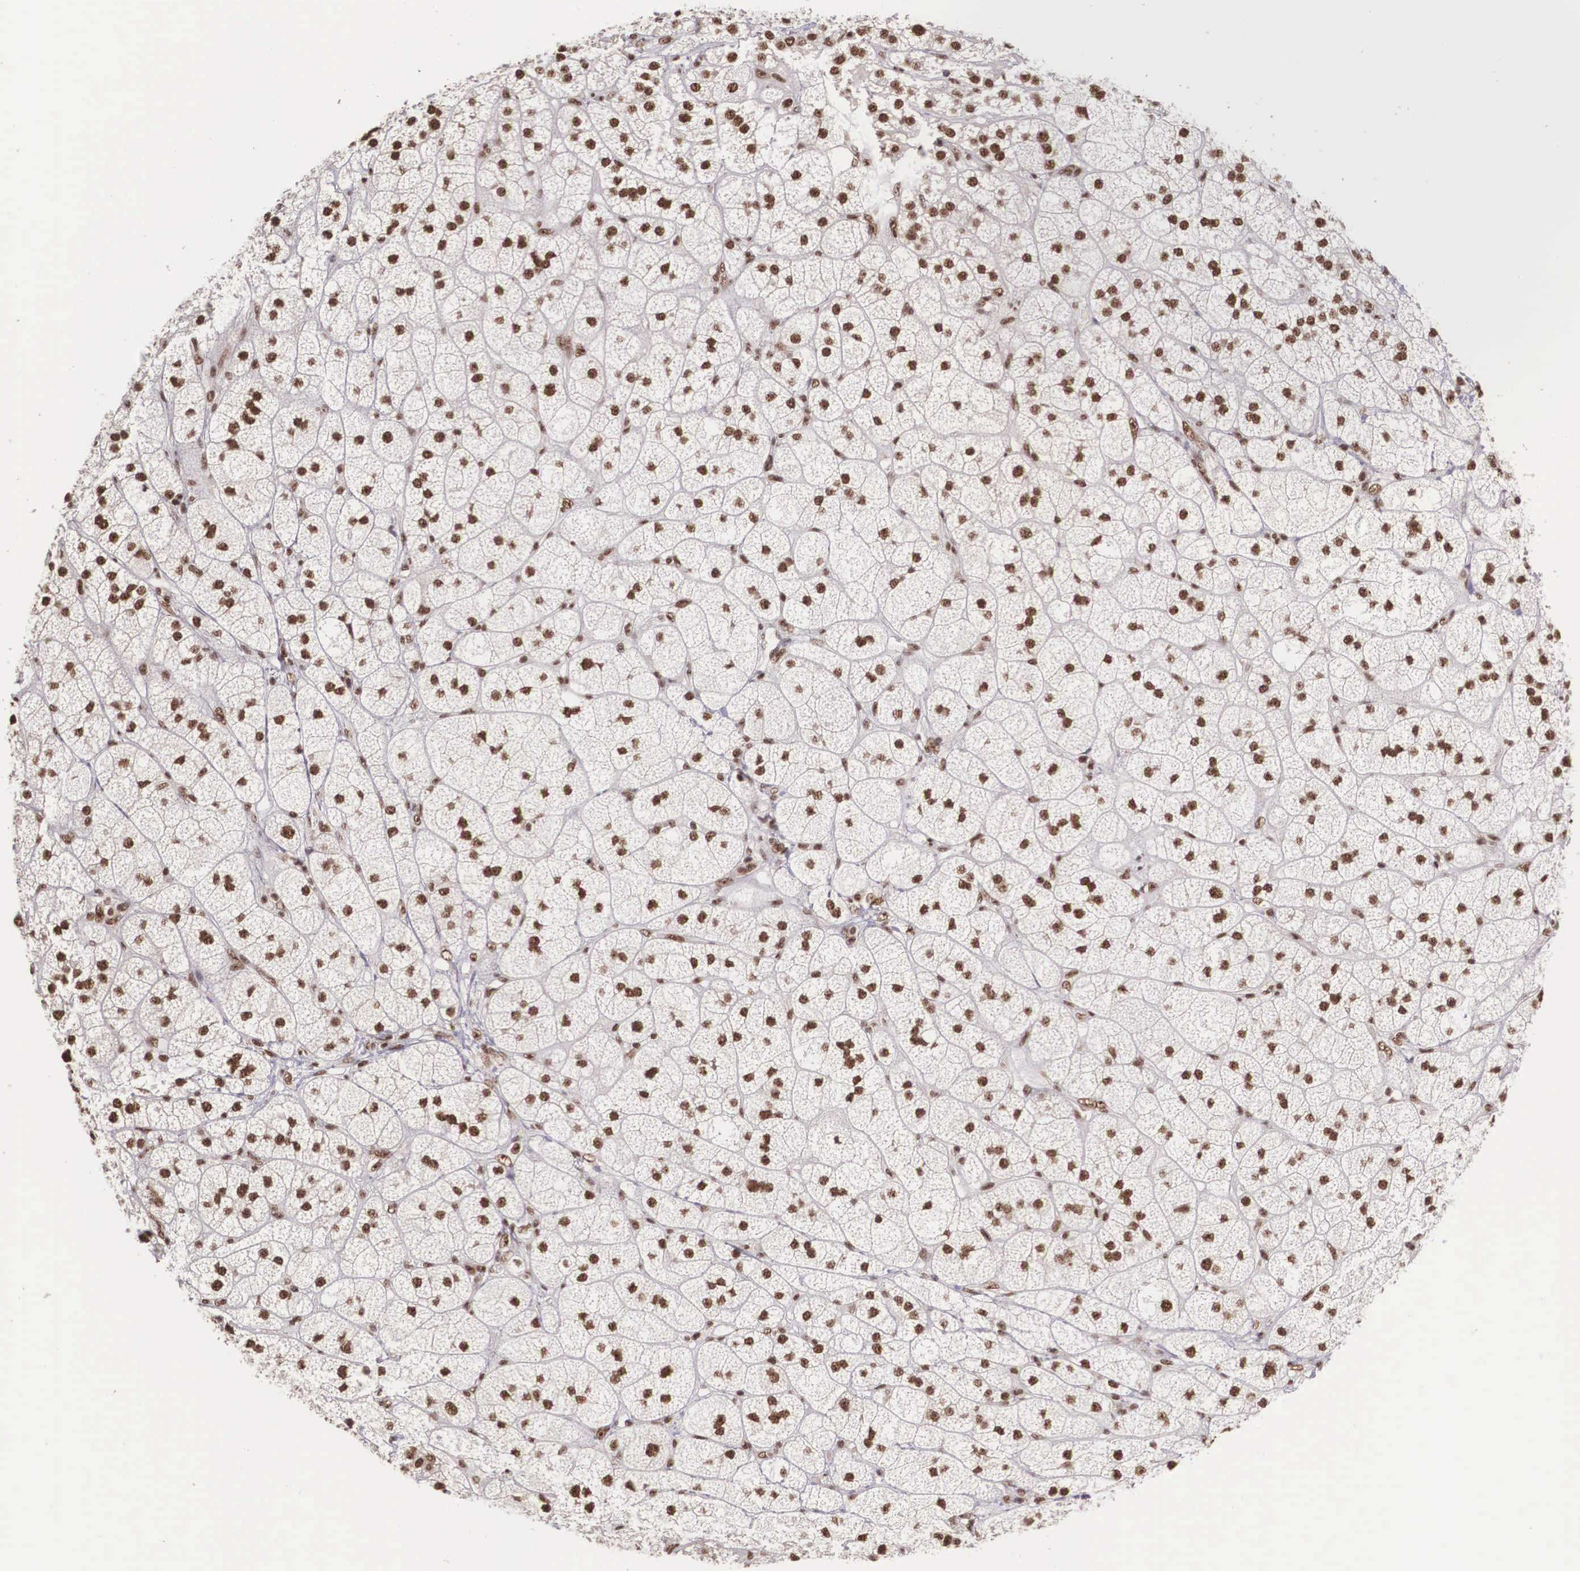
{"staining": {"intensity": "strong", "quantity": ">75%", "location": "nuclear"}, "tissue": "adrenal gland", "cell_type": "Glandular cells", "image_type": "normal", "snomed": [{"axis": "morphology", "description": "Normal tissue, NOS"}, {"axis": "topography", "description": "Adrenal gland"}], "caption": "Immunohistochemistry micrograph of unremarkable adrenal gland stained for a protein (brown), which shows high levels of strong nuclear expression in about >75% of glandular cells.", "gene": "POLR2F", "patient": {"sex": "female", "age": 60}}